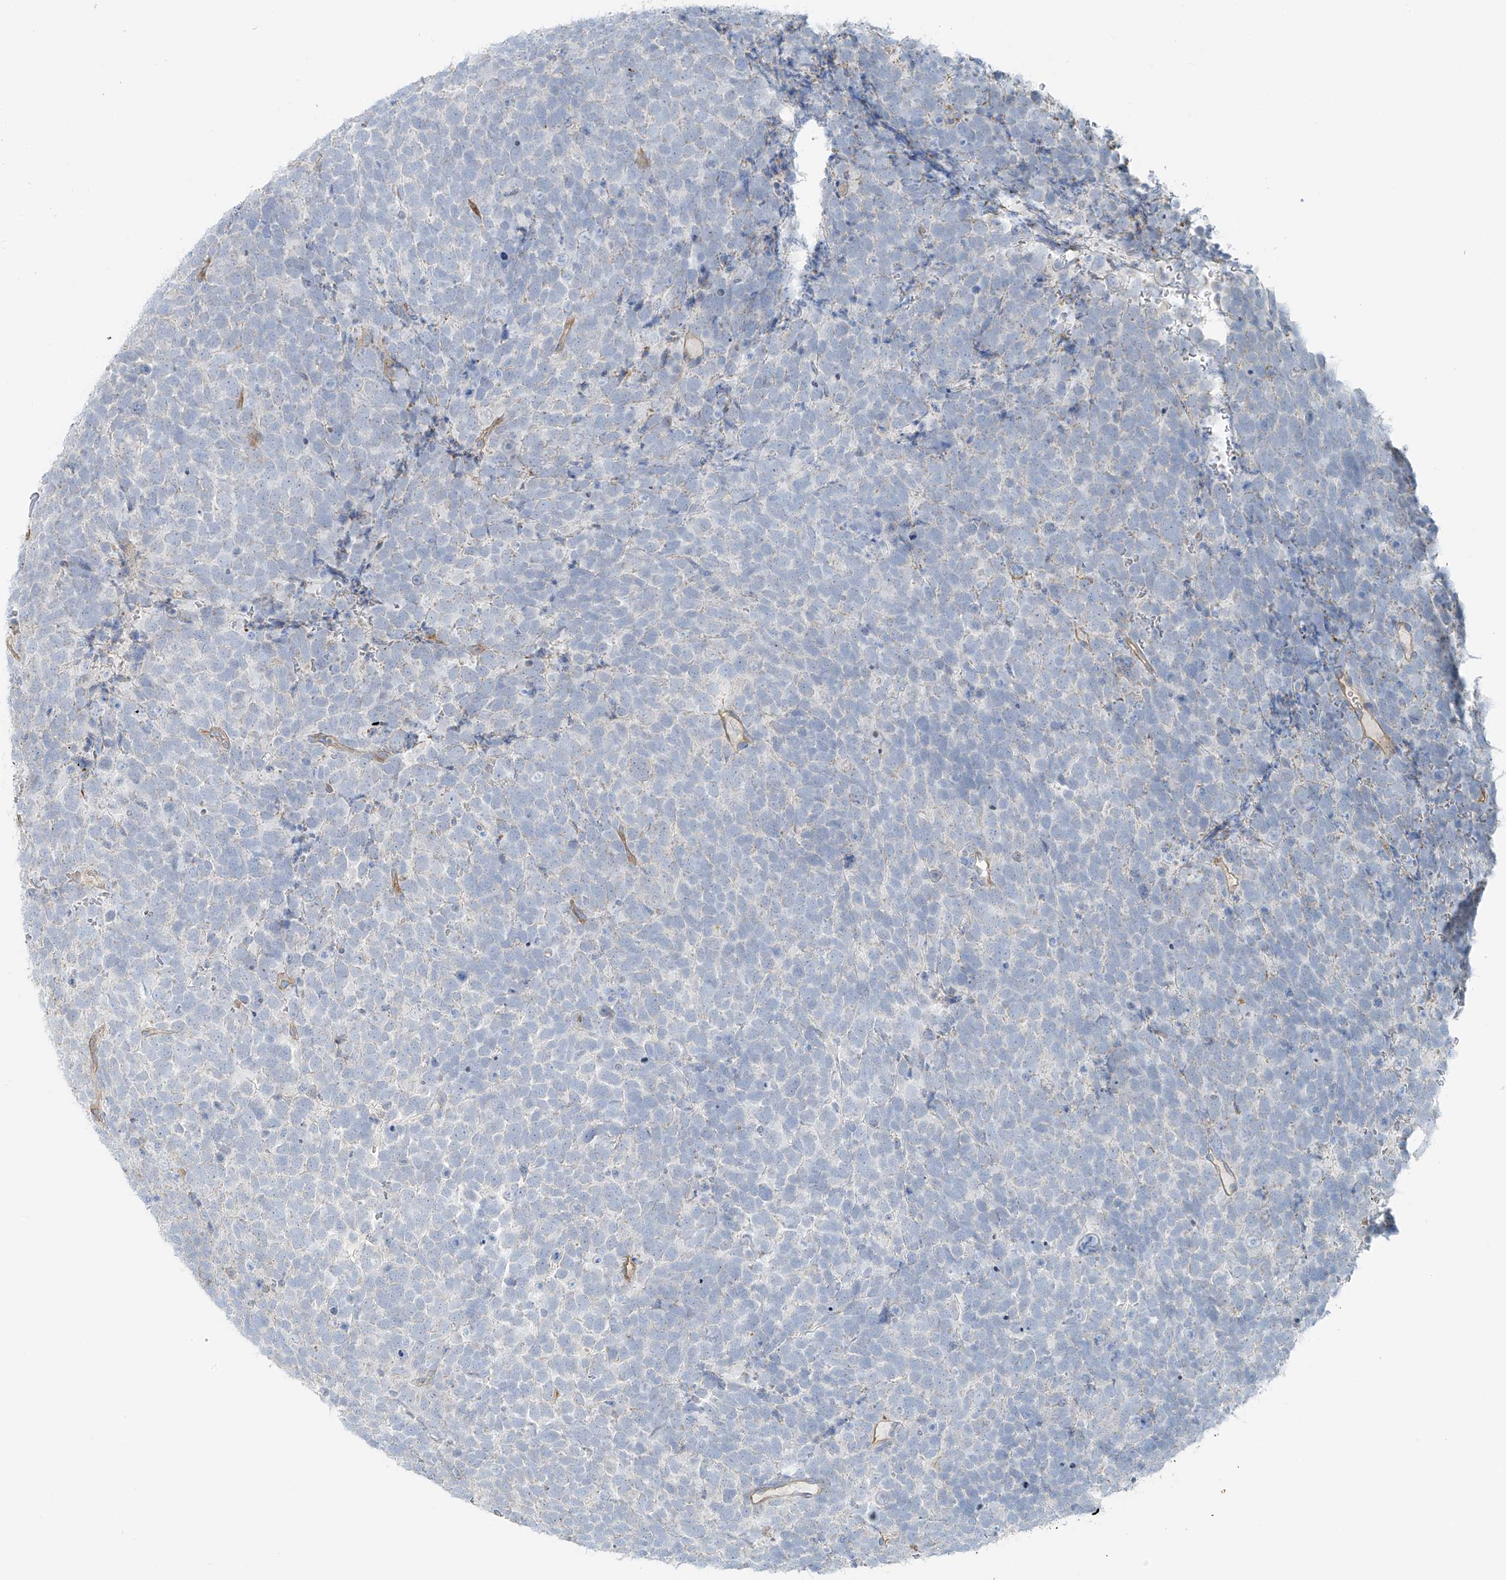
{"staining": {"intensity": "negative", "quantity": "none", "location": "none"}, "tissue": "urothelial cancer", "cell_type": "Tumor cells", "image_type": "cancer", "snomed": [{"axis": "morphology", "description": "Urothelial carcinoma, High grade"}, {"axis": "topography", "description": "Urinary bladder"}], "caption": "High magnification brightfield microscopy of urothelial cancer stained with DAB (brown) and counterstained with hematoxylin (blue): tumor cells show no significant staining.", "gene": "VAMP5", "patient": {"sex": "female", "age": 82}}